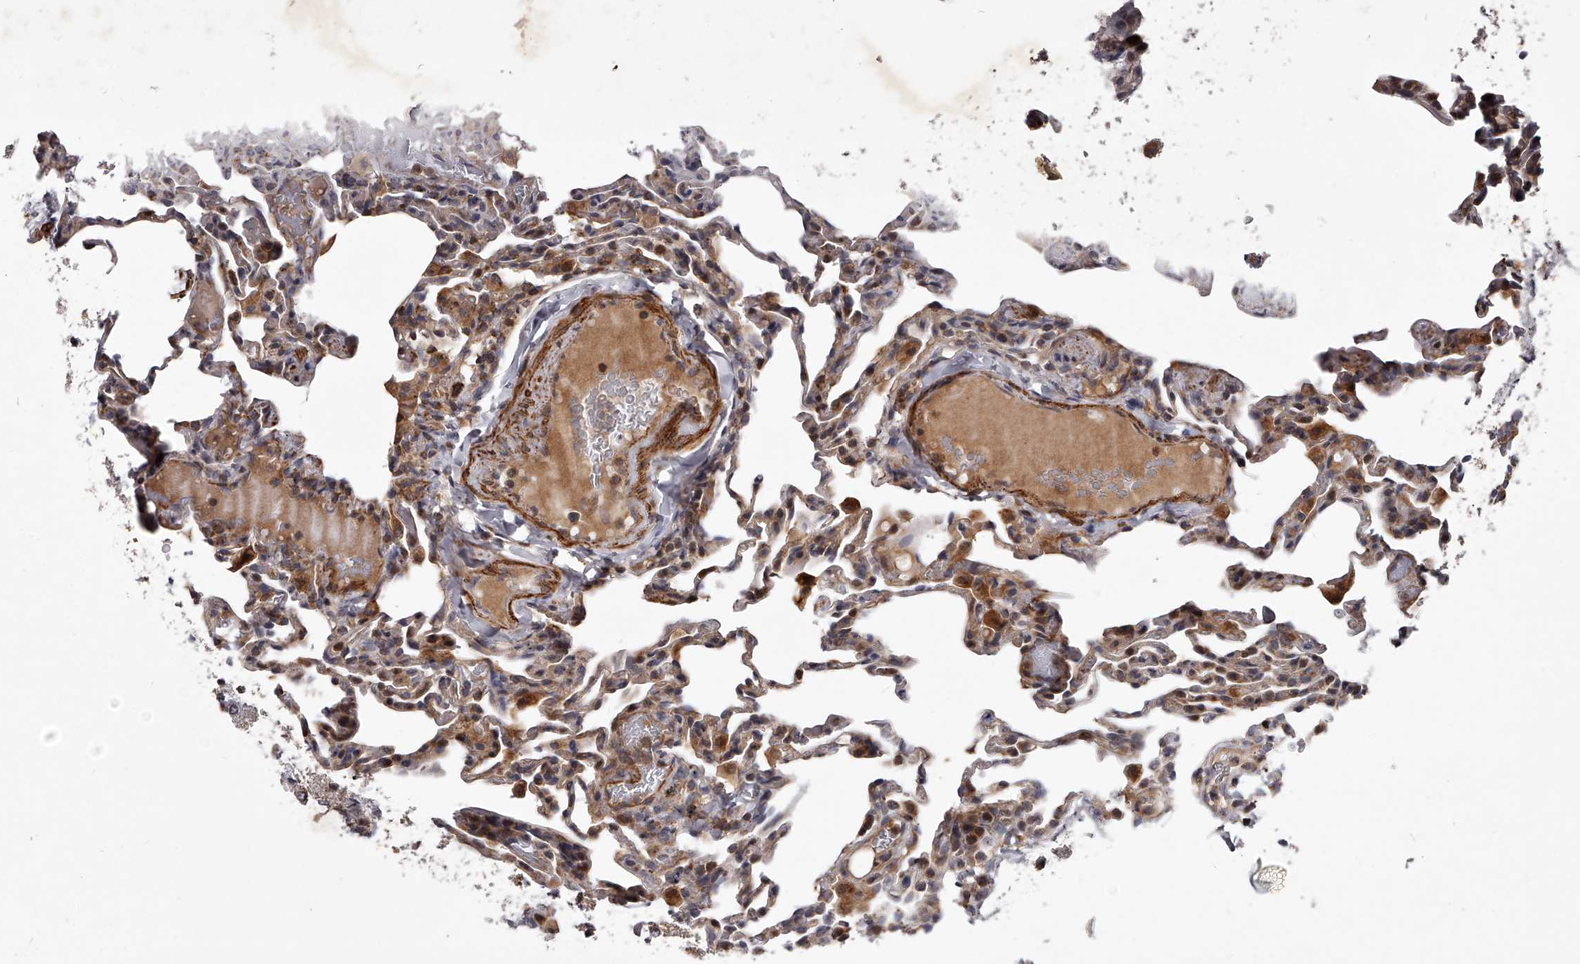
{"staining": {"intensity": "moderate", "quantity": "<25%", "location": "cytoplasmic/membranous"}, "tissue": "lung", "cell_type": "Alveolar cells", "image_type": "normal", "snomed": [{"axis": "morphology", "description": "Normal tissue, NOS"}, {"axis": "topography", "description": "Lung"}], "caption": "High-magnification brightfield microscopy of normal lung stained with DAB (3,3'-diaminobenzidine) (brown) and counterstained with hematoxylin (blue). alveolar cells exhibit moderate cytoplasmic/membranous positivity is present in approximately<25% of cells.", "gene": "RRP36", "patient": {"sex": "male", "age": 20}}